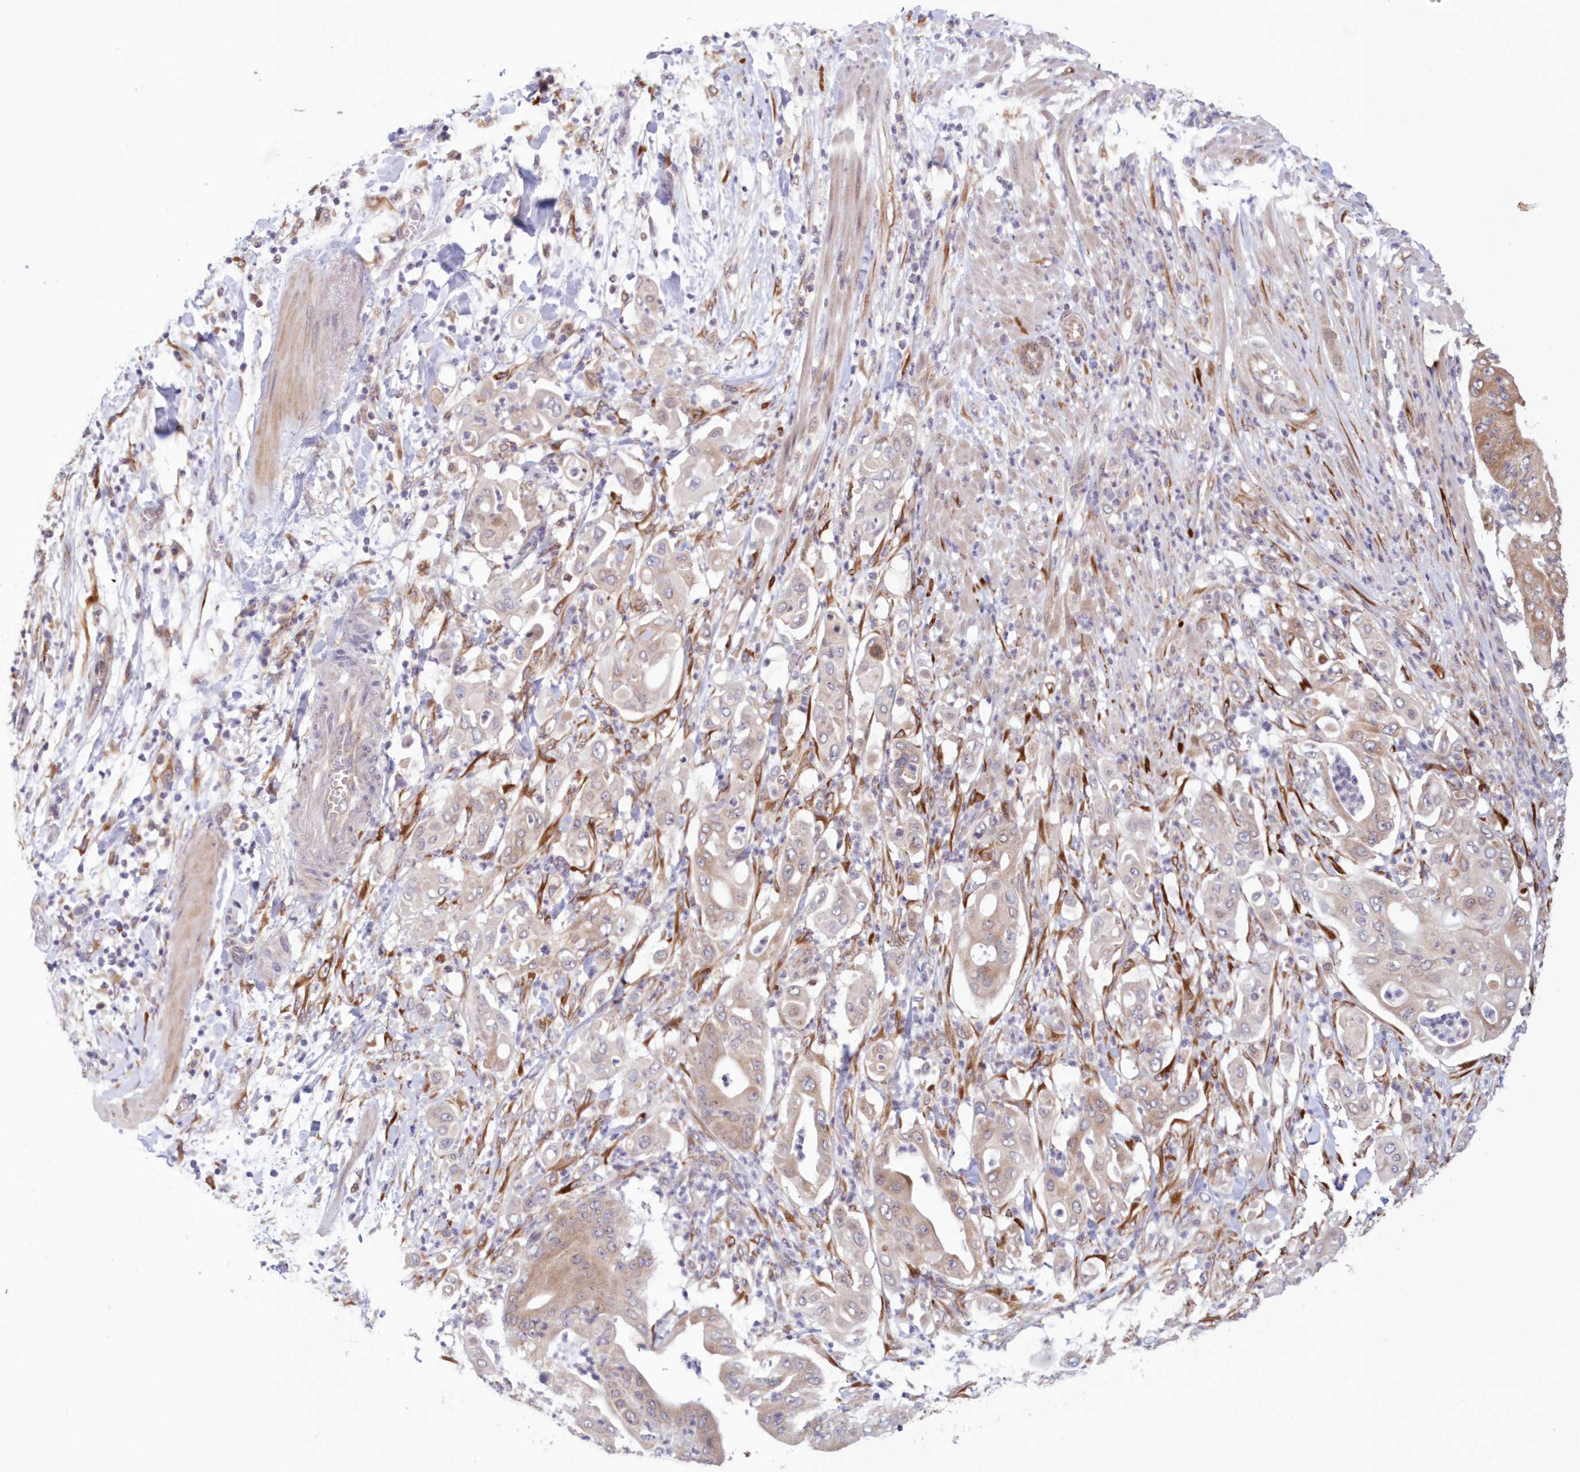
{"staining": {"intensity": "moderate", "quantity": "25%-75%", "location": "cytoplasmic/membranous"}, "tissue": "pancreatic cancer", "cell_type": "Tumor cells", "image_type": "cancer", "snomed": [{"axis": "morphology", "description": "Adenocarcinoma, NOS"}, {"axis": "topography", "description": "Pancreas"}], "caption": "This photomicrograph shows IHC staining of adenocarcinoma (pancreatic), with medium moderate cytoplasmic/membranous positivity in approximately 25%-75% of tumor cells.", "gene": "PCYOX1L", "patient": {"sex": "female", "age": 77}}